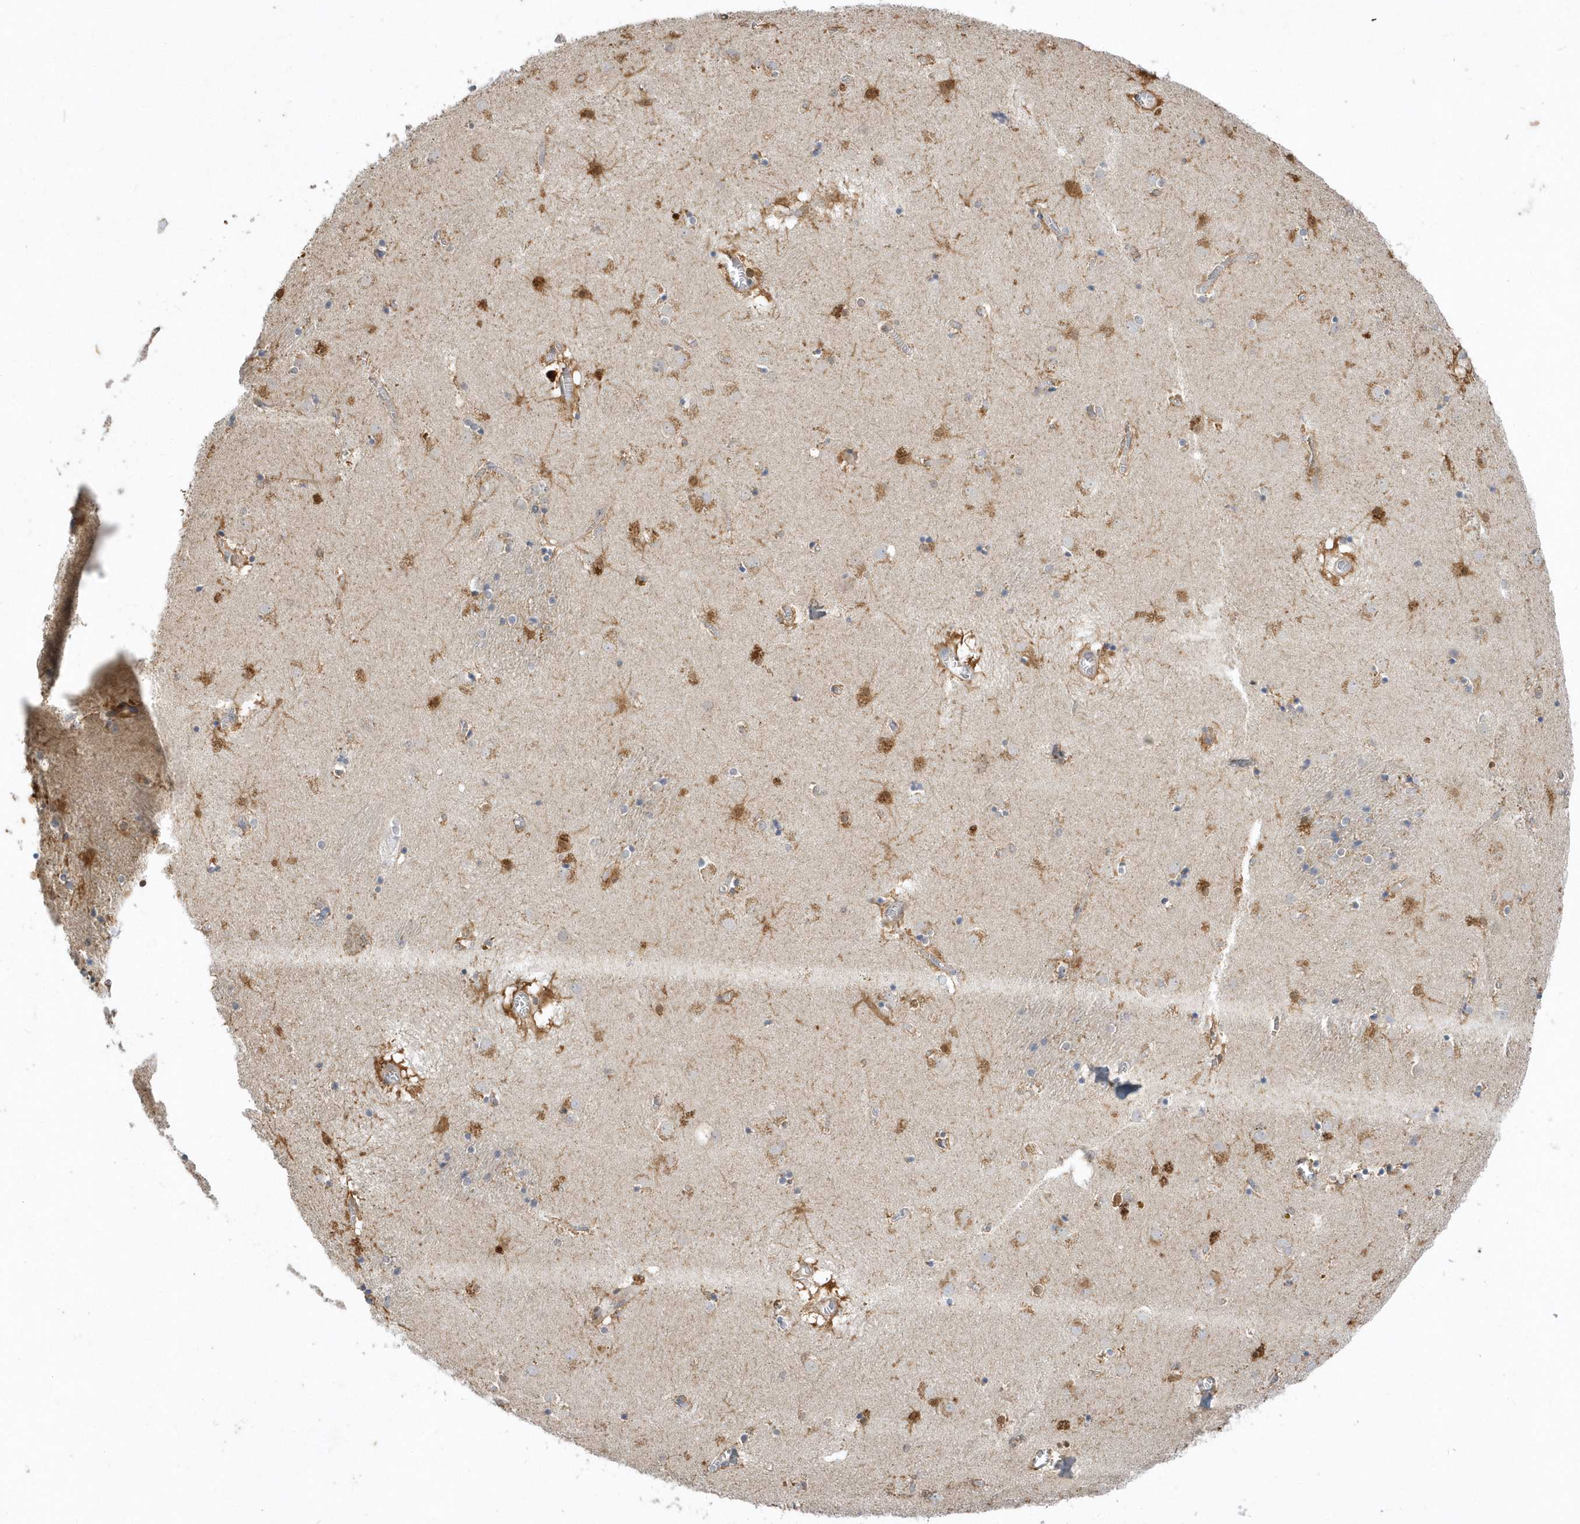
{"staining": {"intensity": "strong", "quantity": "25%-75%", "location": "cytoplasmic/membranous,nuclear"}, "tissue": "caudate", "cell_type": "Glial cells", "image_type": "normal", "snomed": [{"axis": "morphology", "description": "Normal tissue, NOS"}, {"axis": "topography", "description": "Lateral ventricle wall"}], "caption": "A histopathology image of caudate stained for a protein displays strong cytoplasmic/membranous,nuclear brown staining in glial cells.", "gene": "AKR7A2", "patient": {"sex": "male", "age": 70}}